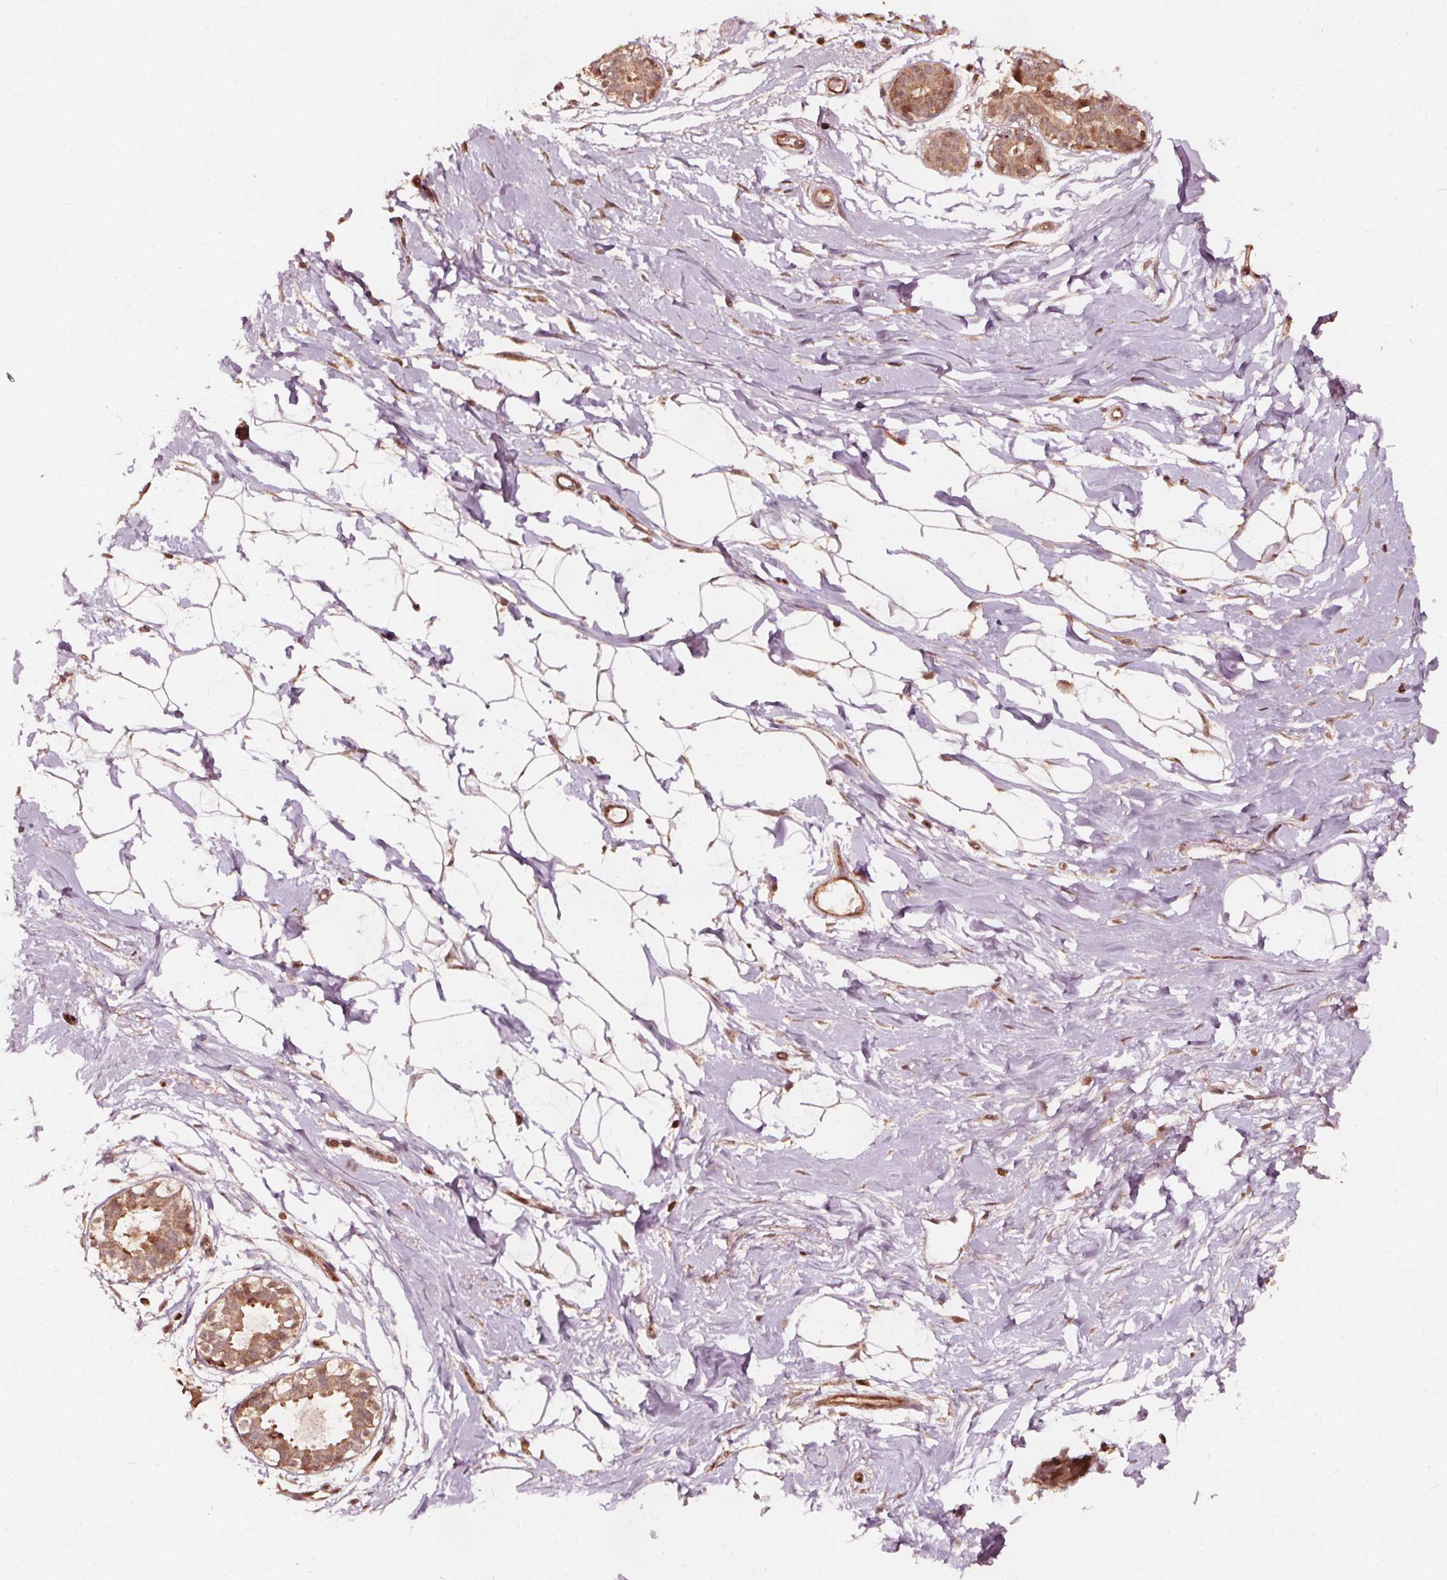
{"staining": {"intensity": "moderate", "quantity": ">75%", "location": "cytoplasmic/membranous"}, "tissue": "breast", "cell_type": "Adipocytes", "image_type": "normal", "snomed": [{"axis": "morphology", "description": "Normal tissue, NOS"}, {"axis": "topography", "description": "Breast"}], "caption": "DAB immunohistochemical staining of normal breast displays moderate cytoplasmic/membranous protein staining in approximately >75% of adipocytes. Ihc stains the protein in brown and the nuclei are stained blue.", "gene": "AIP", "patient": {"sex": "female", "age": 49}}